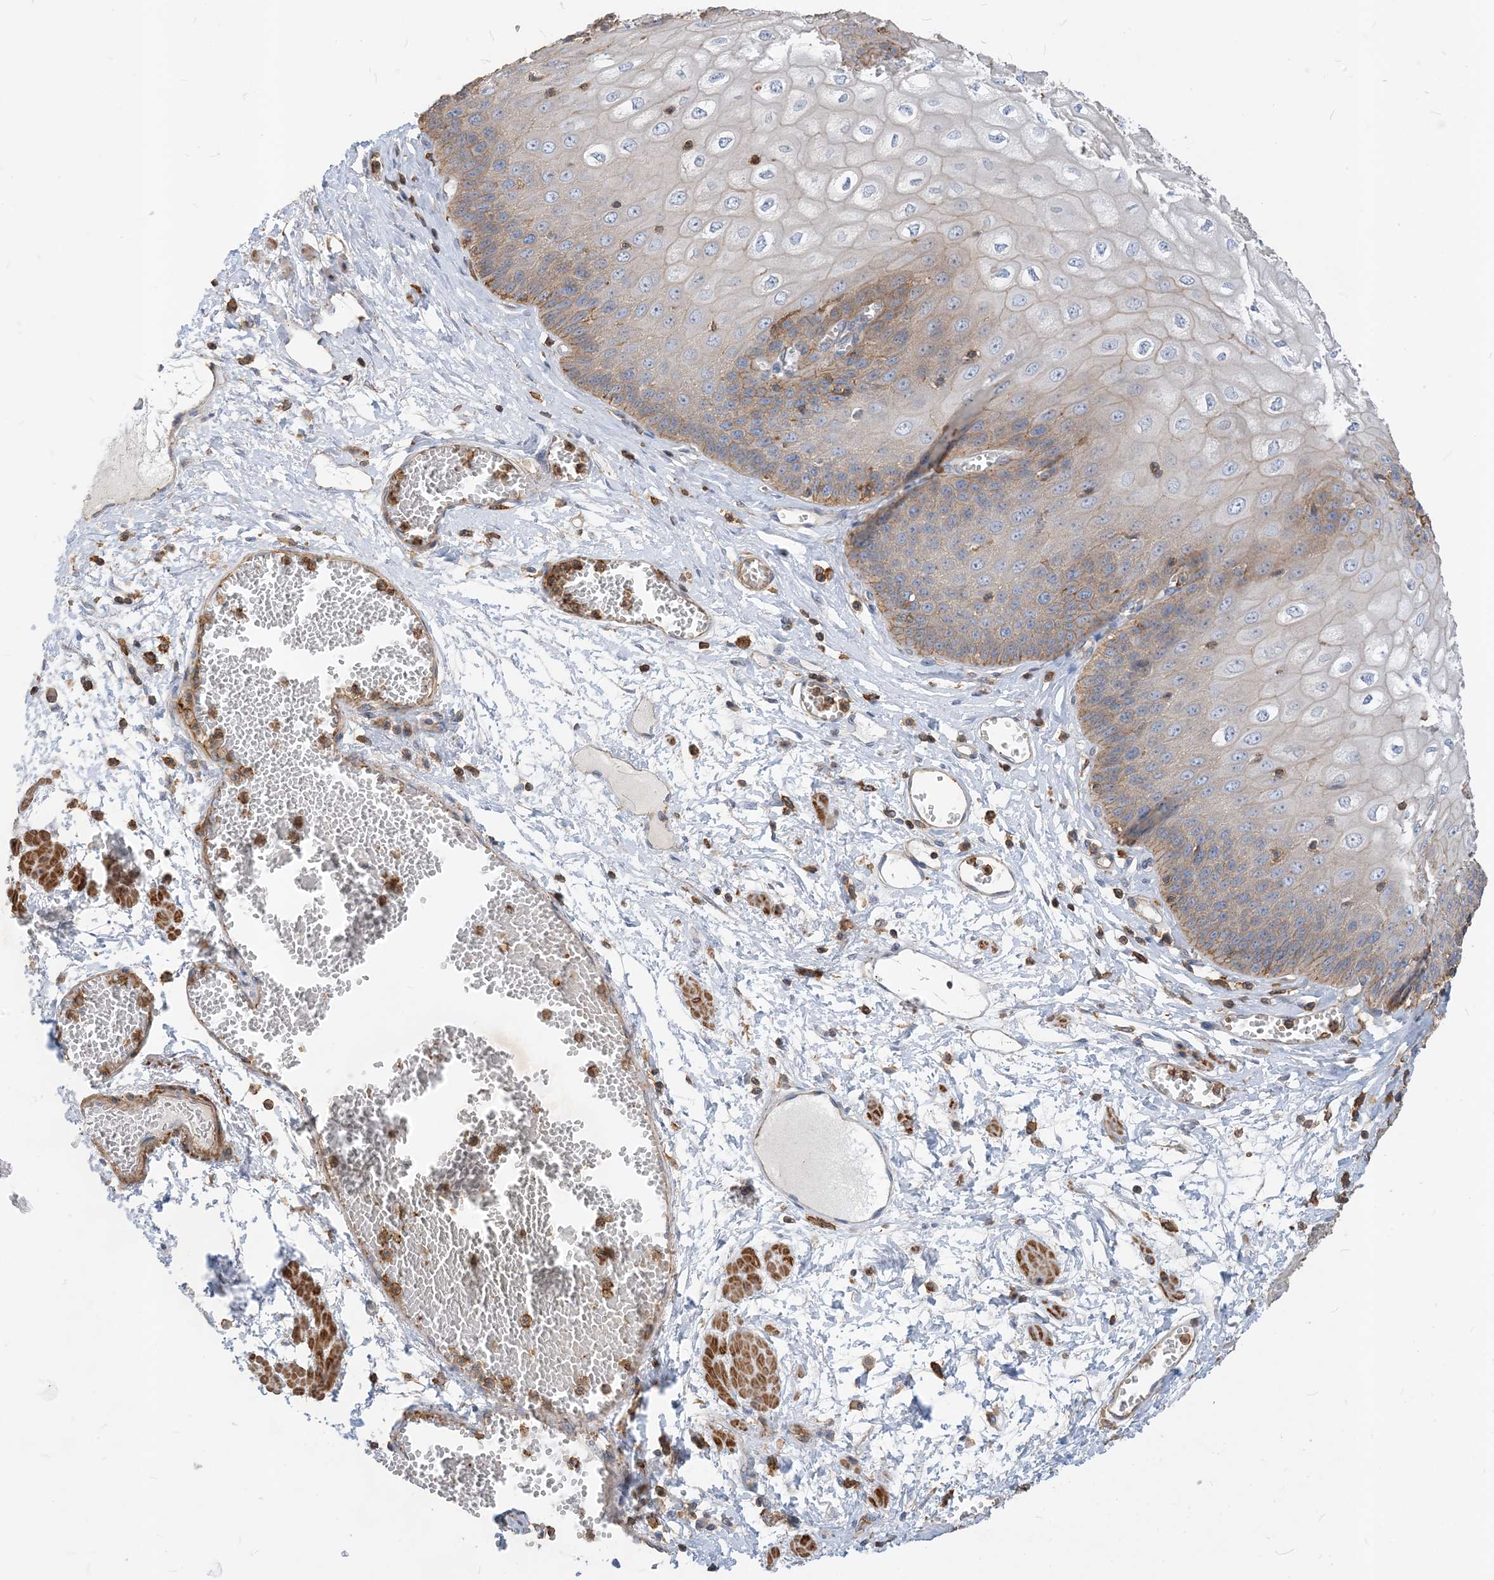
{"staining": {"intensity": "moderate", "quantity": "<25%", "location": "cytoplasmic/membranous"}, "tissue": "esophagus", "cell_type": "Squamous epithelial cells", "image_type": "normal", "snomed": [{"axis": "morphology", "description": "Normal tissue, NOS"}, {"axis": "topography", "description": "Esophagus"}], "caption": "High-magnification brightfield microscopy of normal esophagus stained with DAB (3,3'-diaminobenzidine) (brown) and counterstained with hematoxylin (blue). squamous epithelial cells exhibit moderate cytoplasmic/membranous positivity is present in about<25% of cells.", "gene": "PARVG", "patient": {"sex": "male", "age": 60}}